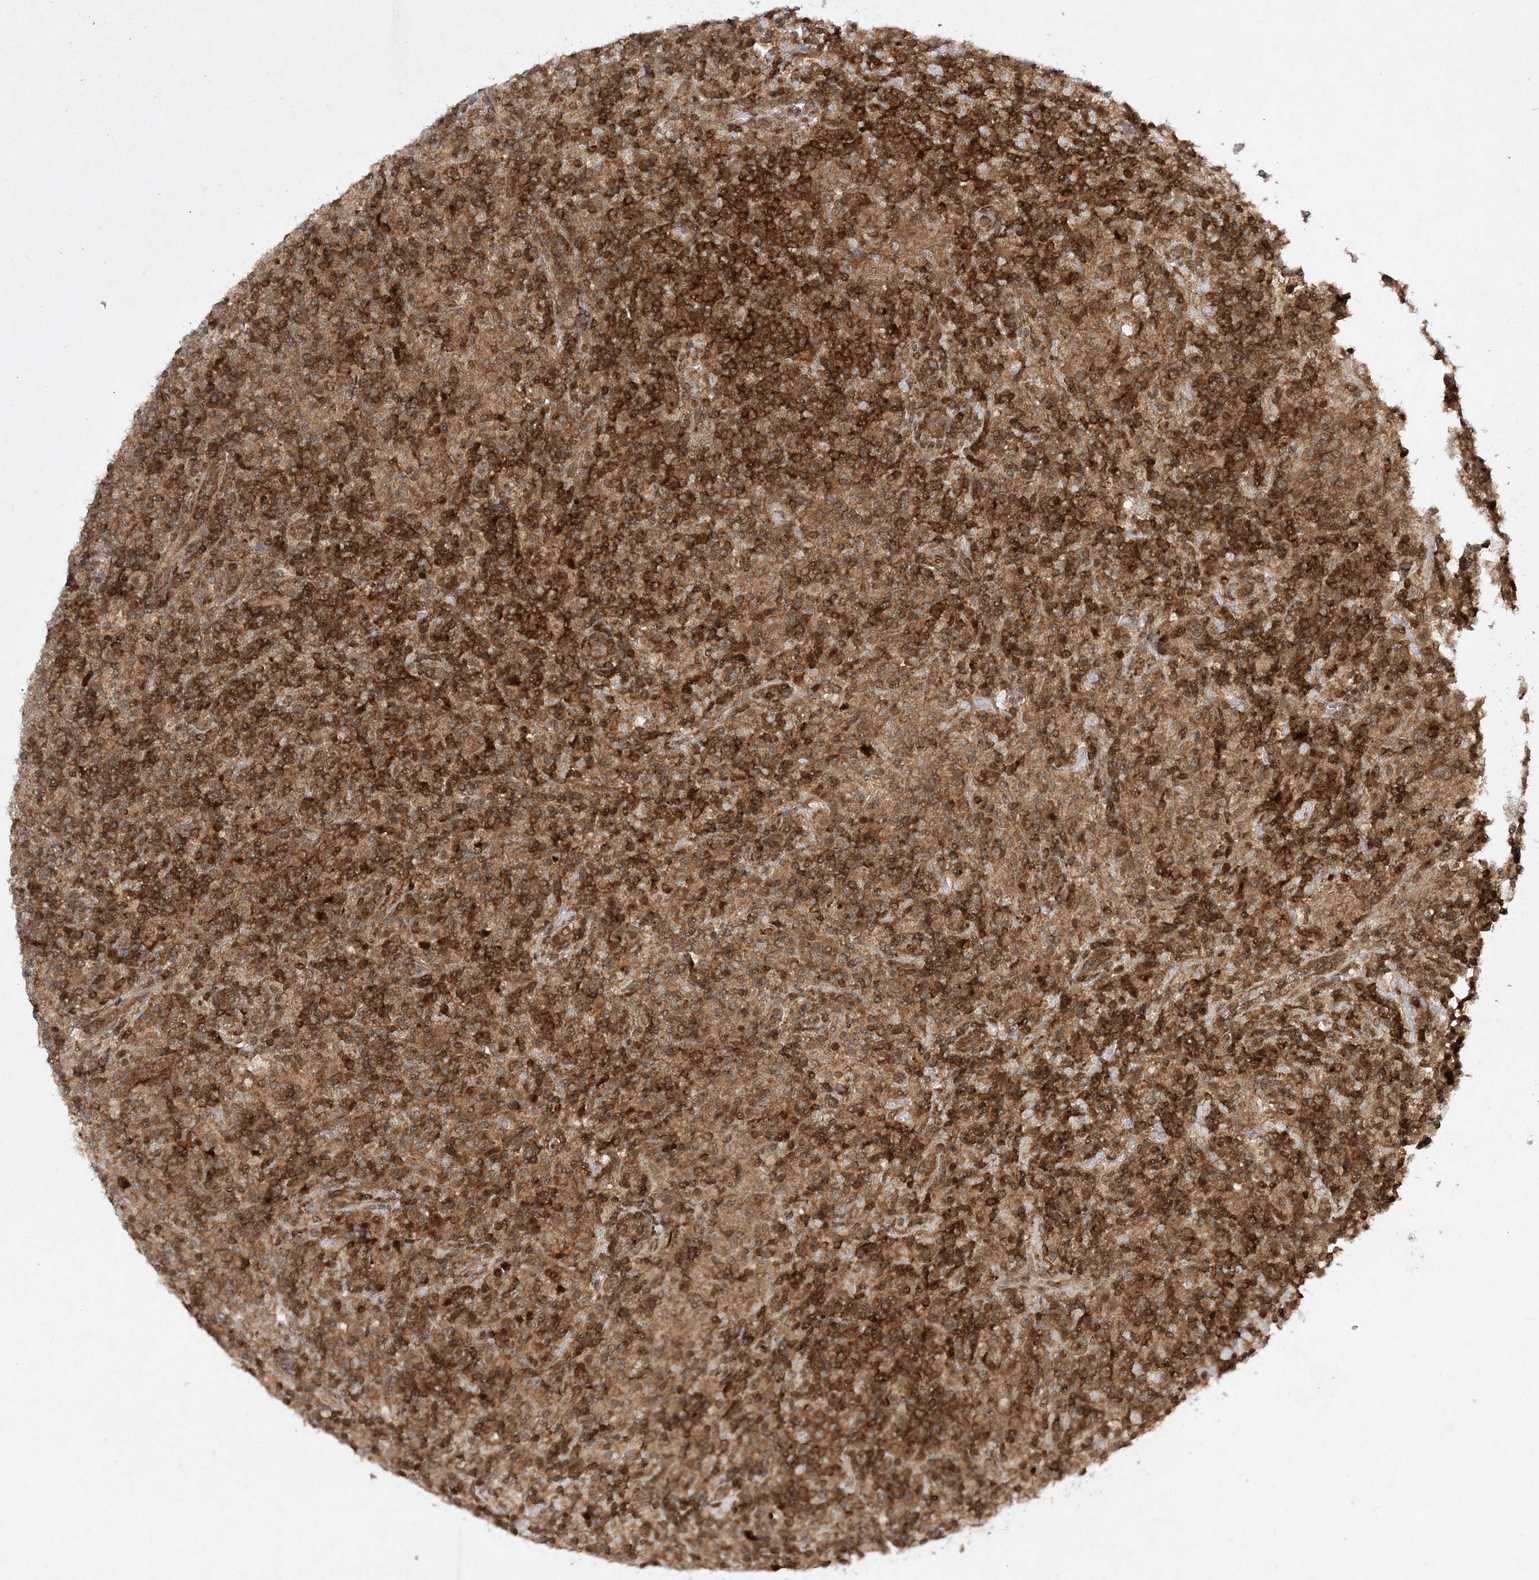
{"staining": {"intensity": "moderate", "quantity": ">75%", "location": "cytoplasmic/membranous,nuclear"}, "tissue": "lymphoma", "cell_type": "Tumor cells", "image_type": "cancer", "snomed": [{"axis": "morphology", "description": "Hodgkin's disease, NOS"}, {"axis": "topography", "description": "Lymph node"}], "caption": "Tumor cells reveal medium levels of moderate cytoplasmic/membranous and nuclear staining in approximately >75% of cells in human lymphoma. (DAB (3,3'-diaminobenzidine) IHC with brightfield microscopy, high magnification).", "gene": "NIF3L1", "patient": {"sex": "male", "age": 70}}